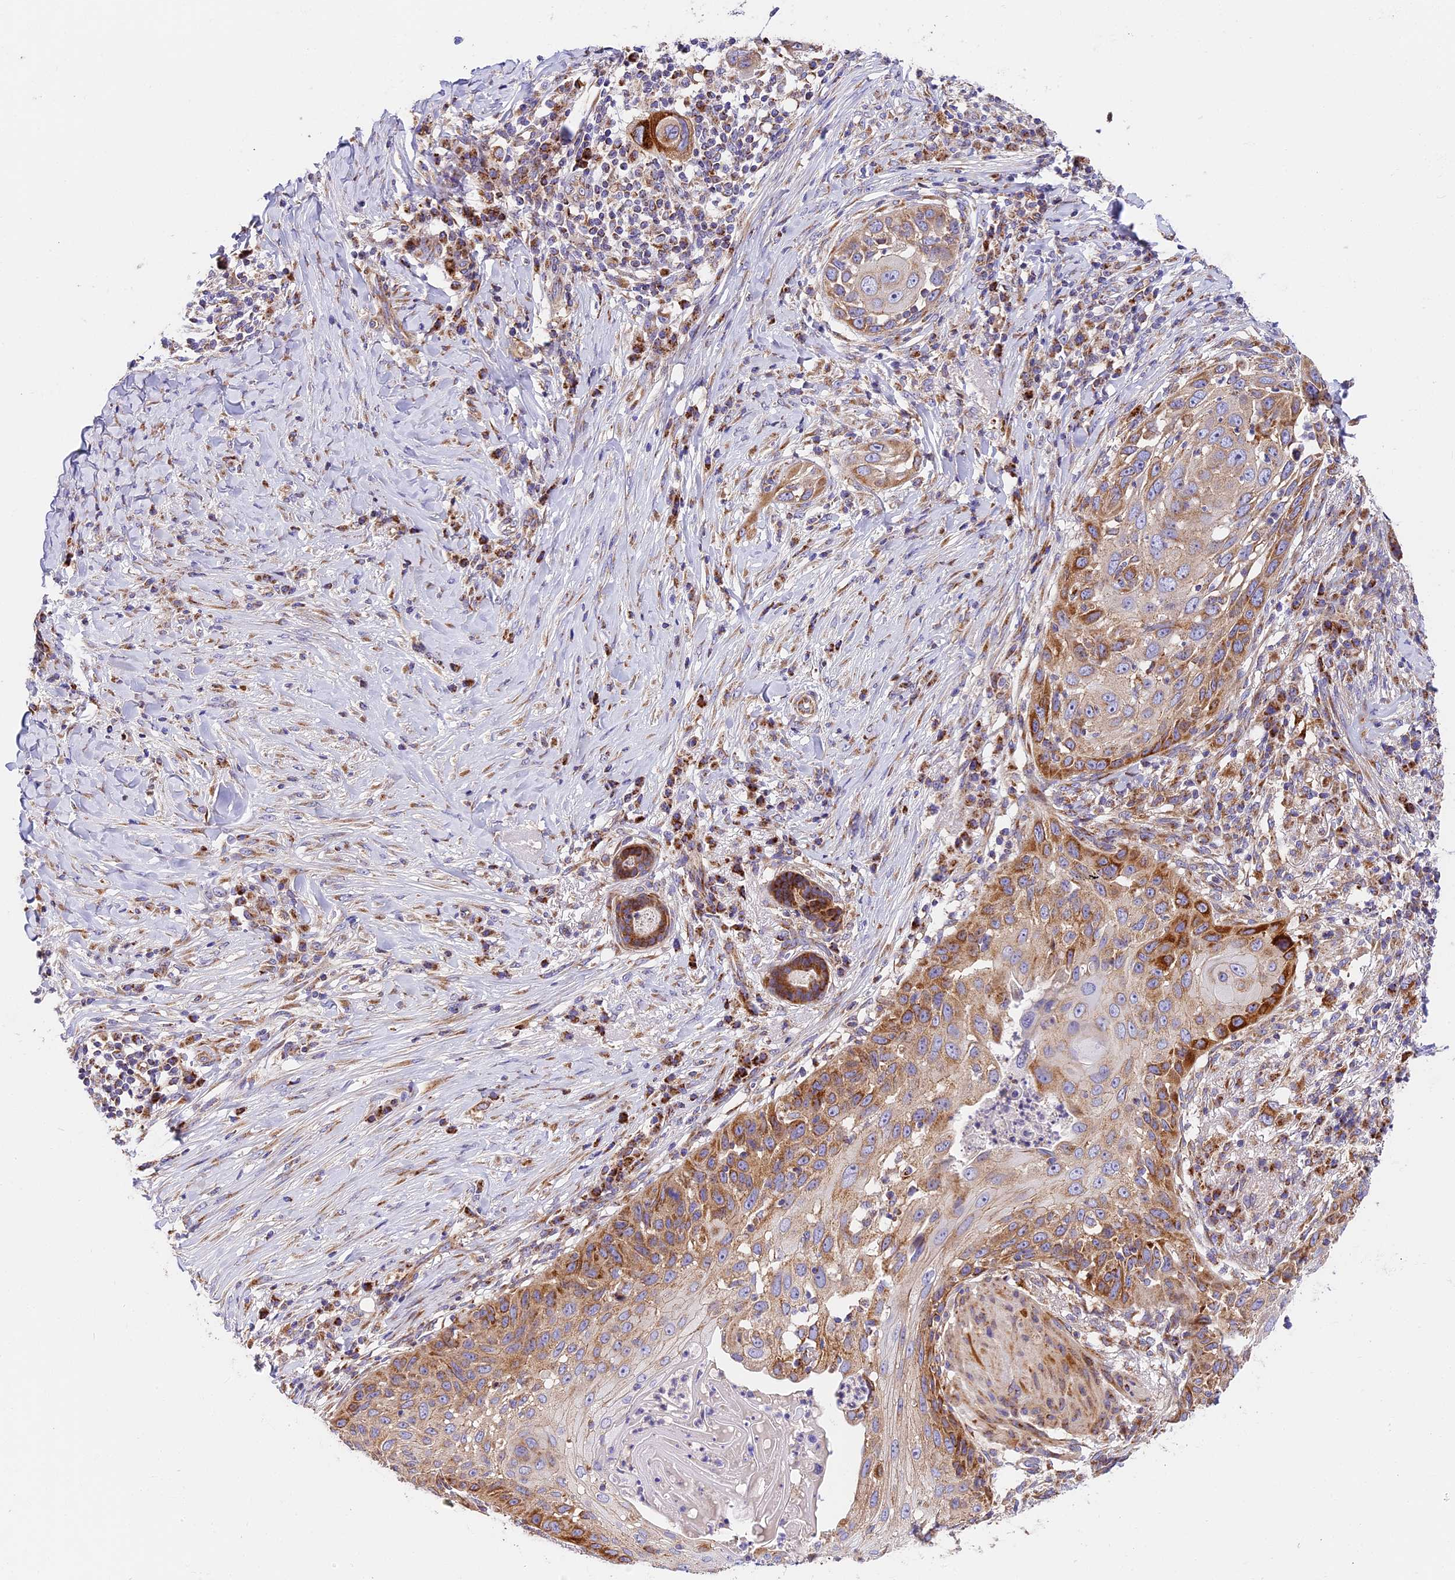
{"staining": {"intensity": "moderate", "quantity": ">75%", "location": "cytoplasmic/membranous"}, "tissue": "skin cancer", "cell_type": "Tumor cells", "image_type": "cancer", "snomed": [{"axis": "morphology", "description": "Squamous cell carcinoma, NOS"}, {"axis": "topography", "description": "Skin"}], "caption": "Protein staining displays moderate cytoplasmic/membranous staining in about >75% of tumor cells in skin cancer.", "gene": "MRAS", "patient": {"sex": "female", "age": 44}}